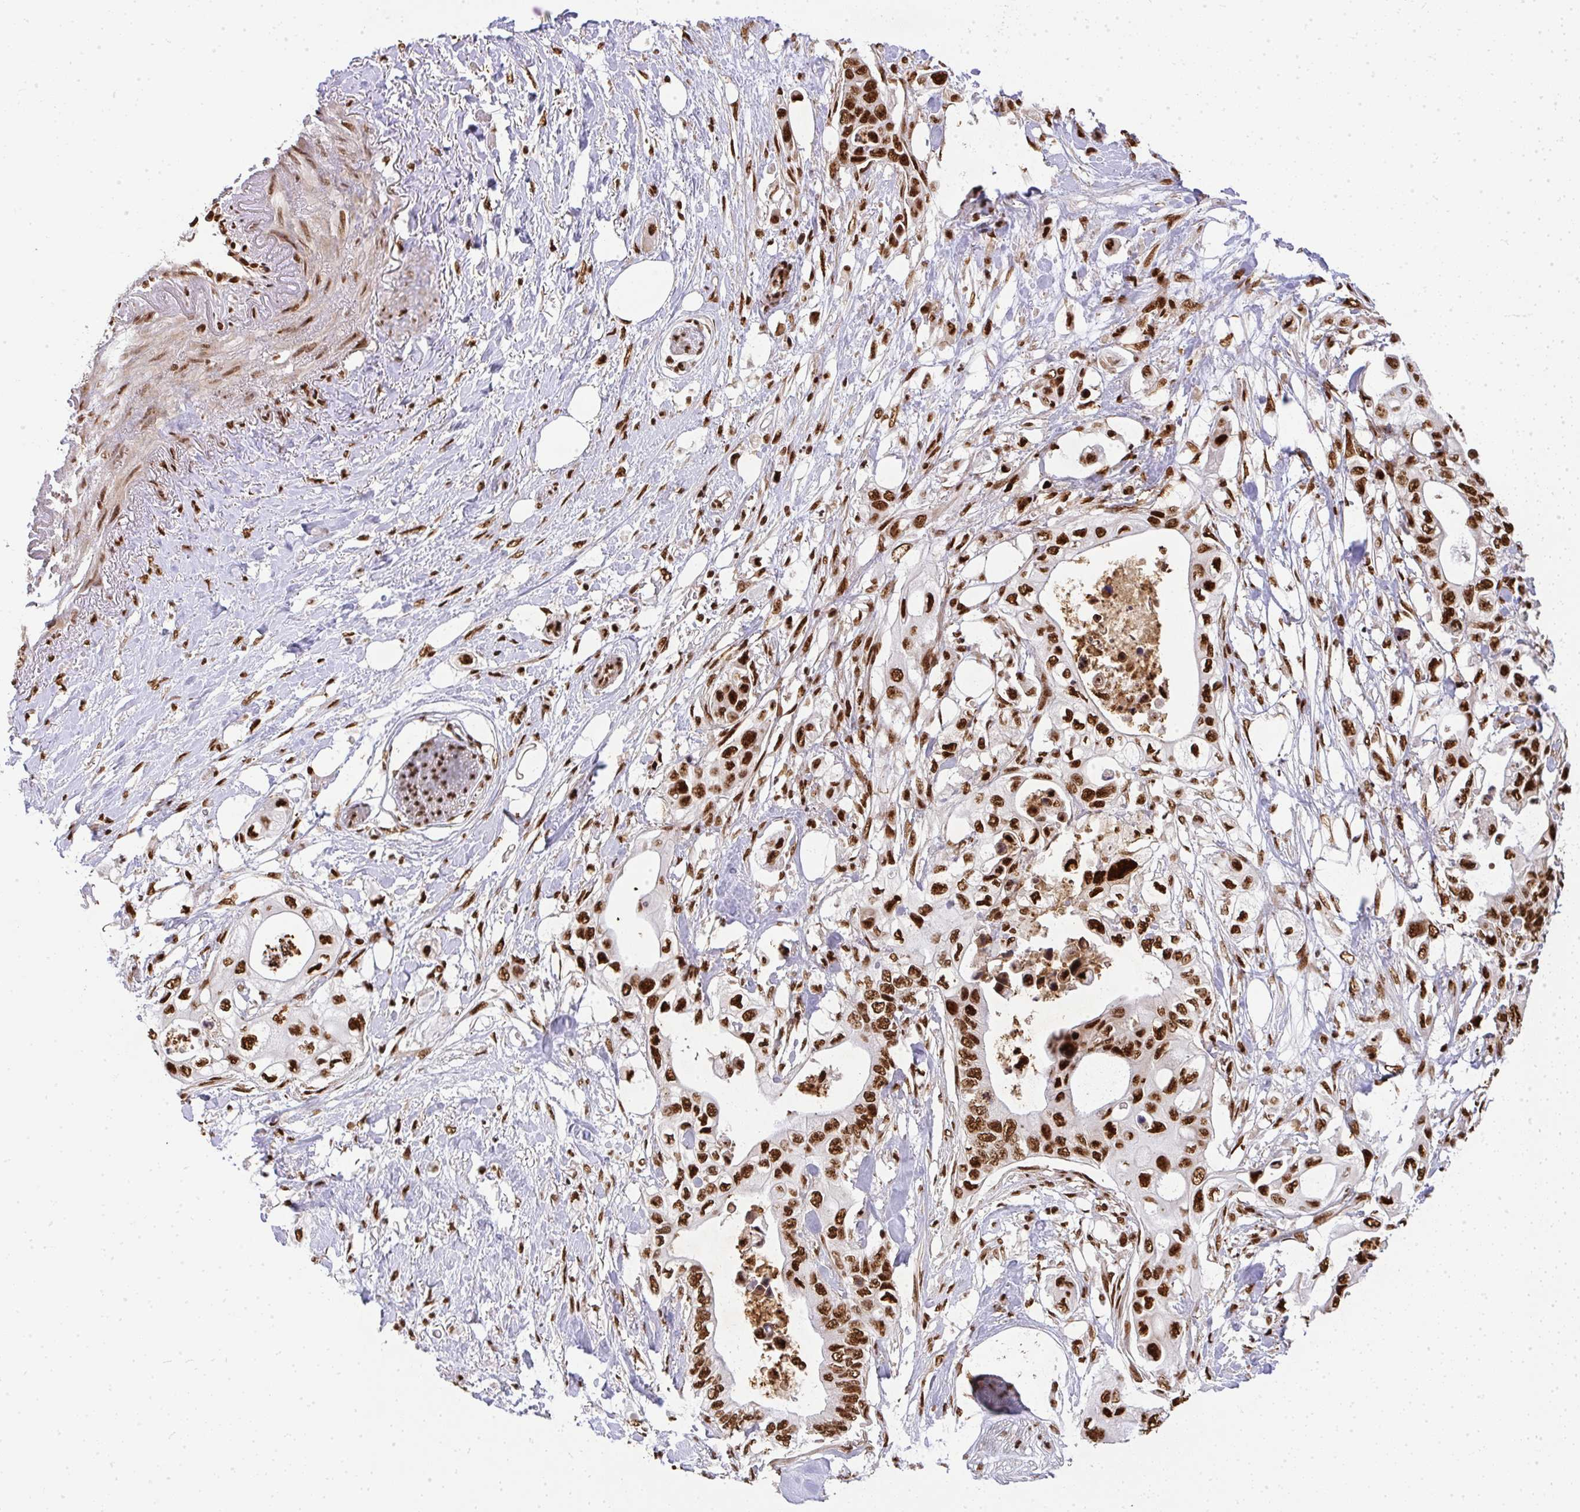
{"staining": {"intensity": "strong", "quantity": ">75%", "location": "nuclear"}, "tissue": "pancreatic cancer", "cell_type": "Tumor cells", "image_type": "cancer", "snomed": [{"axis": "morphology", "description": "Adenocarcinoma, NOS"}, {"axis": "topography", "description": "Pancreas"}], "caption": "Protein expression analysis of pancreatic cancer reveals strong nuclear staining in approximately >75% of tumor cells.", "gene": "U2AF1", "patient": {"sex": "female", "age": 63}}